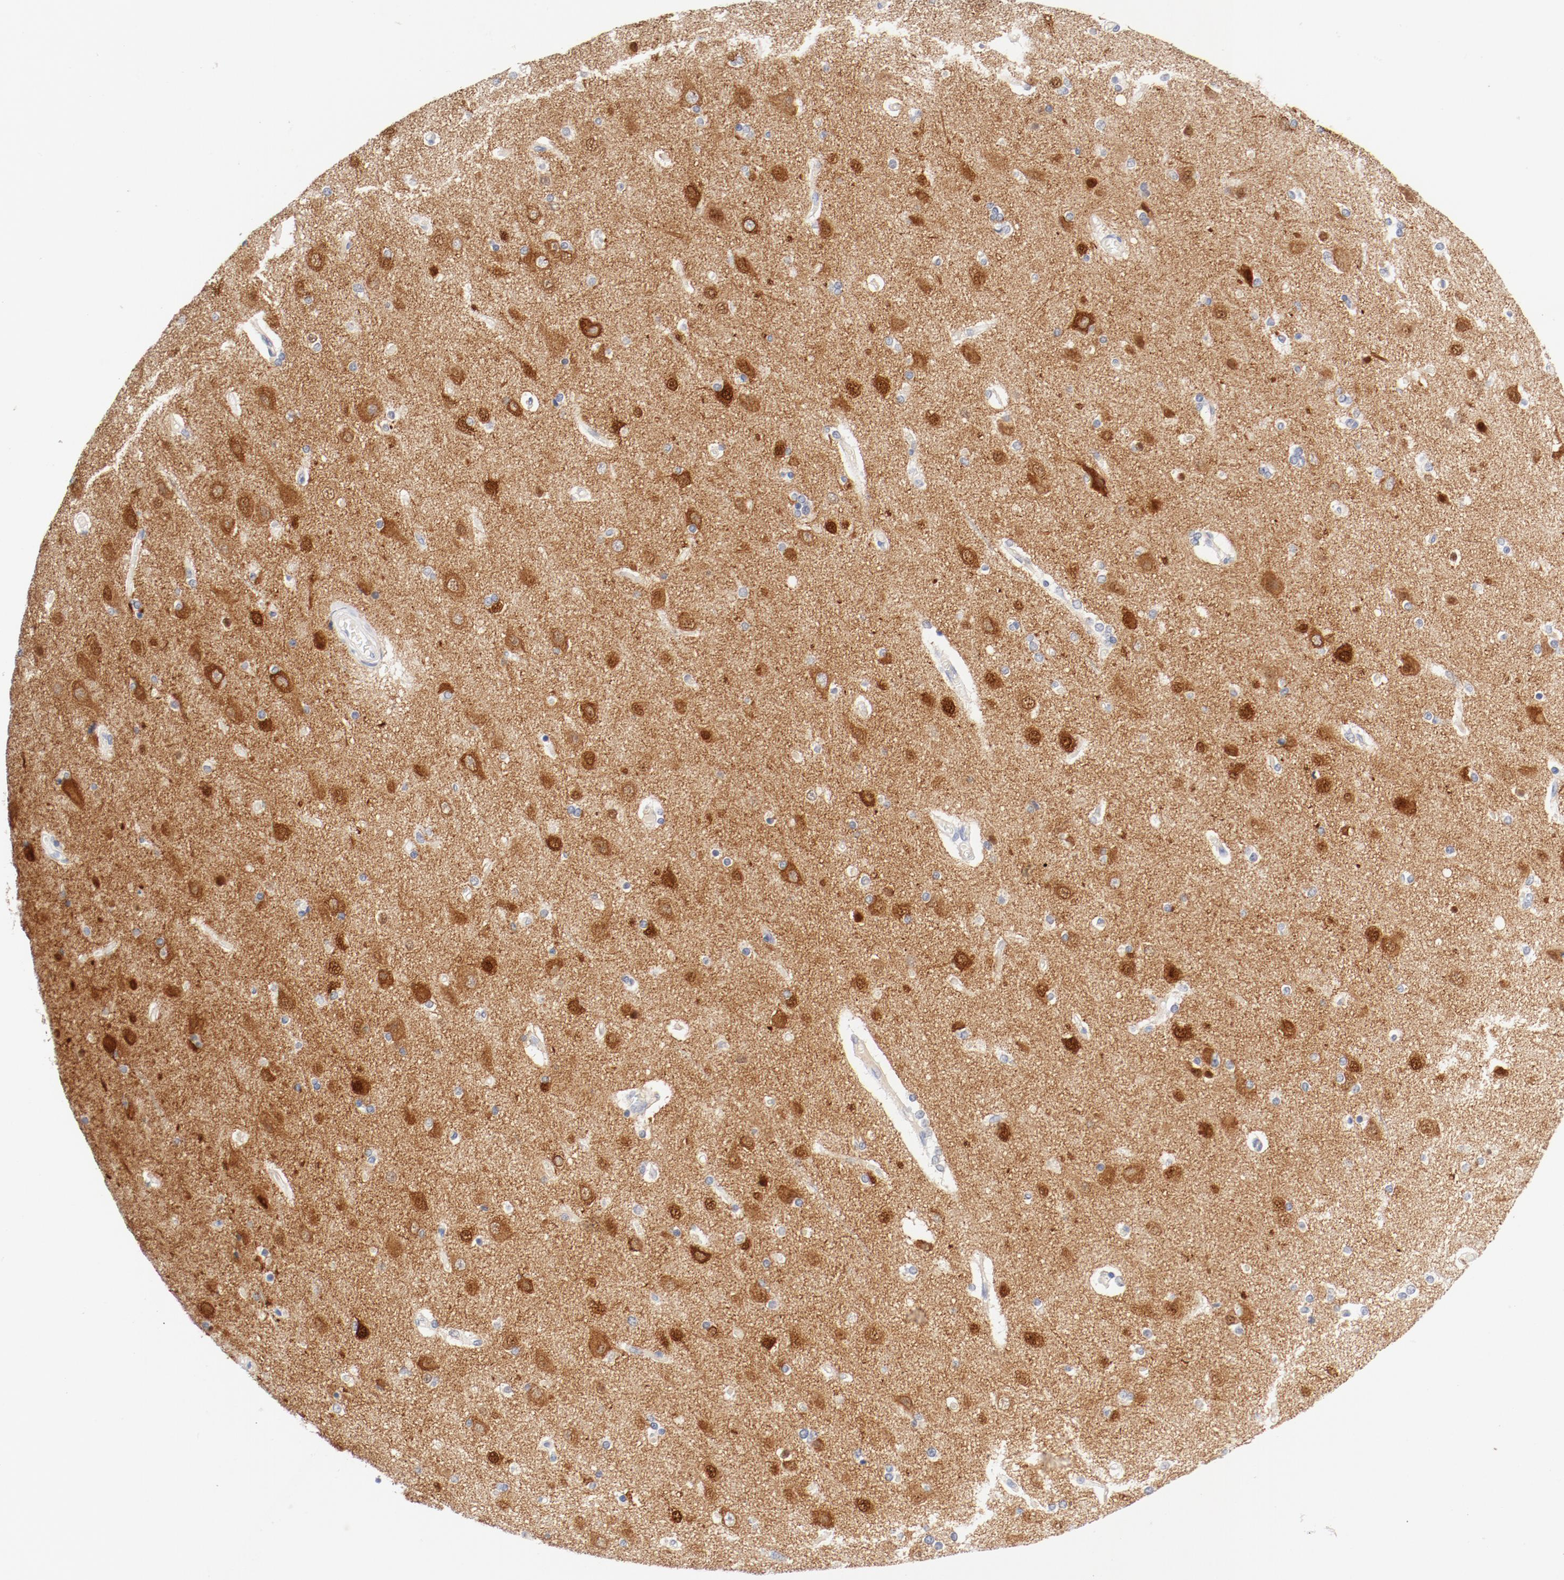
{"staining": {"intensity": "negative", "quantity": "none", "location": "none"}, "tissue": "cerebral cortex", "cell_type": "Endothelial cells", "image_type": "normal", "snomed": [{"axis": "morphology", "description": "Normal tissue, NOS"}, {"axis": "topography", "description": "Cerebral cortex"}], "caption": "DAB (3,3'-diaminobenzidine) immunohistochemical staining of benign human cerebral cortex demonstrates no significant expression in endothelial cells. (DAB immunohistochemistry (IHC), high magnification).", "gene": "HOMER1", "patient": {"sex": "female", "age": 54}}